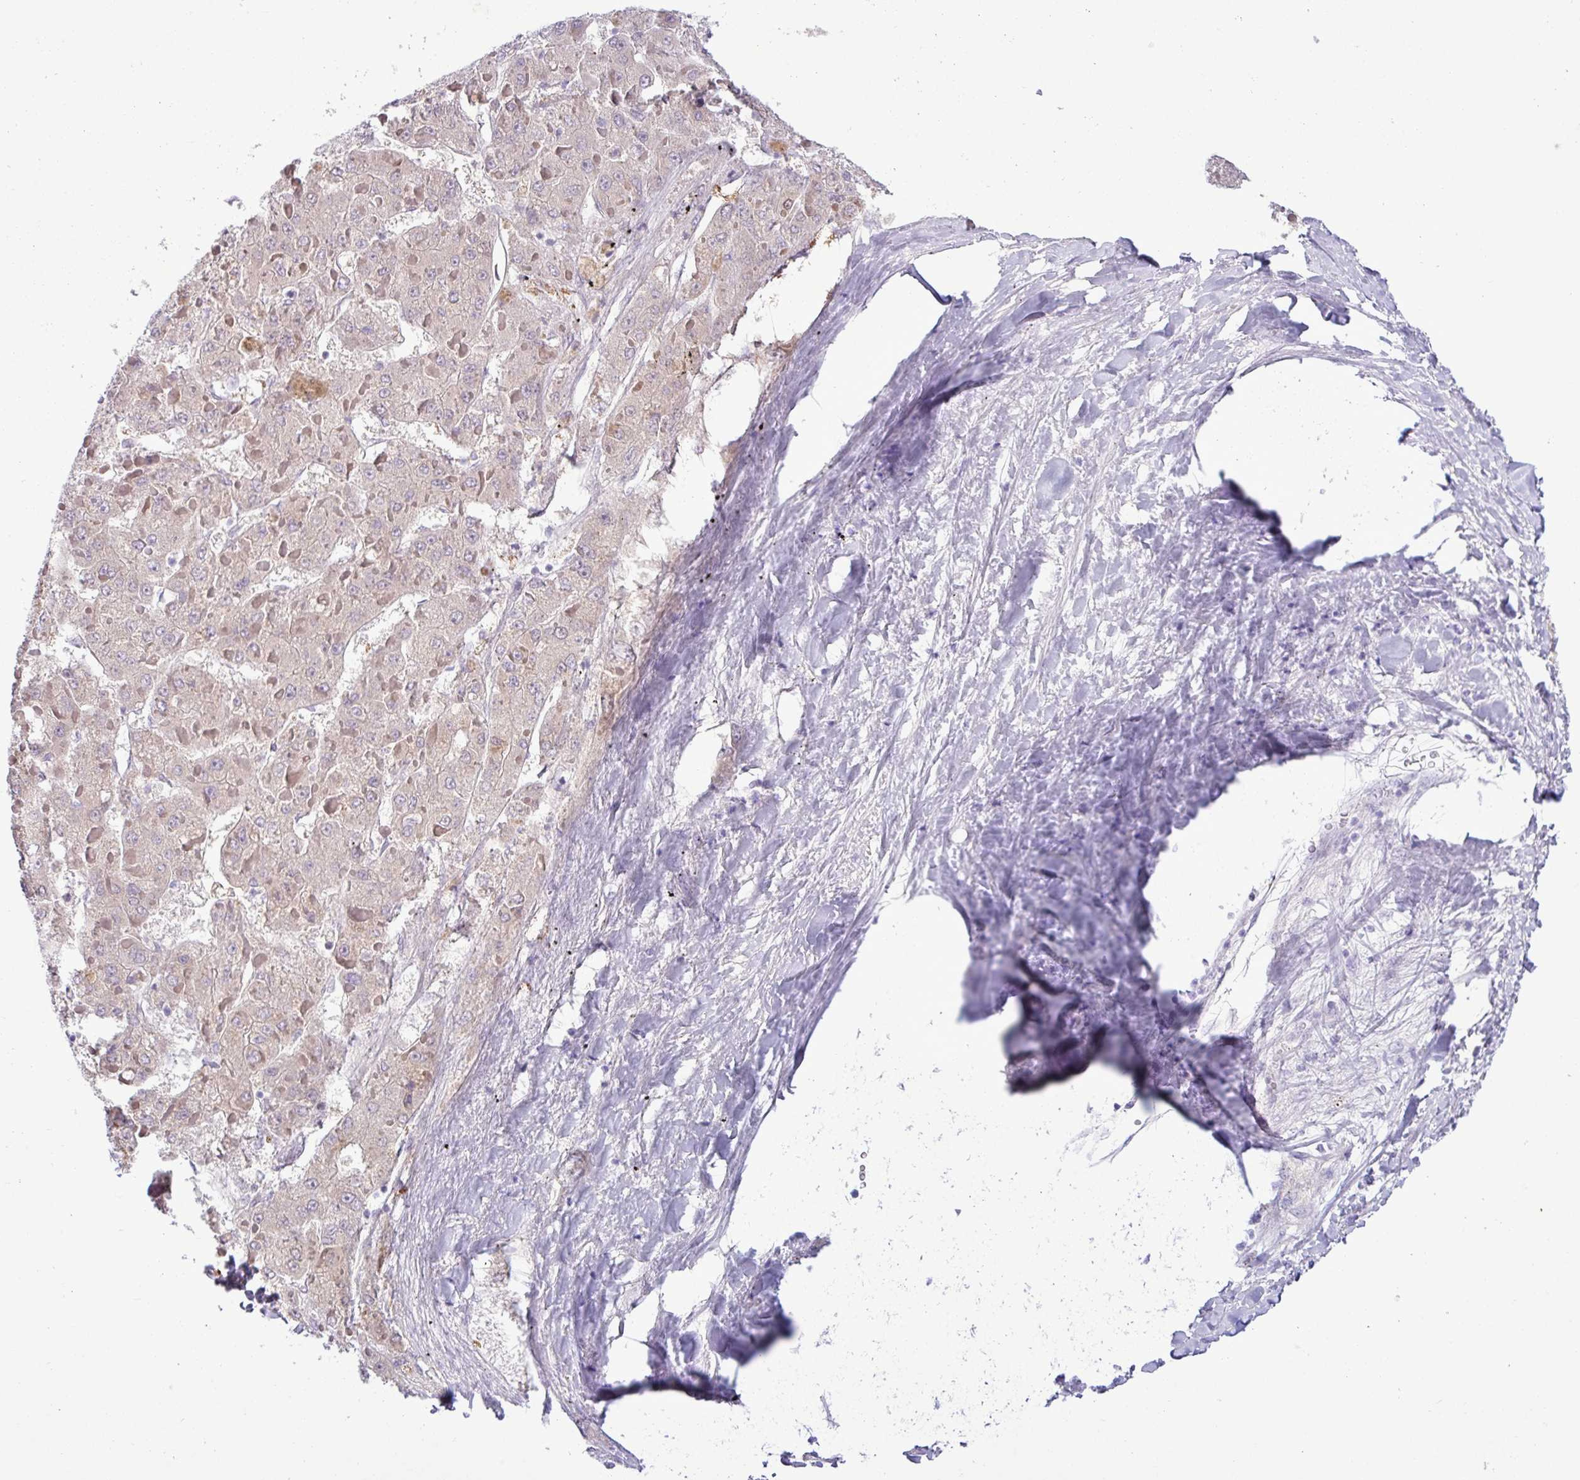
{"staining": {"intensity": "negative", "quantity": "none", "location": "none"}, "tissue": "liver cancer", "cell_type": "Tumor cells", "image_type": "cancer", "snomed": [{"axis": "morphology", "description": "Carcinoma, Hepatocellular, NOS"}, {"axis": "topography", "description": "Liver"}], "caption": "Immunohistochemistry histopathology image of hepatocellular carcinoma (liver) stained for a protein (brown), which exhibits no positivity in tumor cells. The staining was performed using DAB to visualize the protein expression in brown, while the nuclei were stained in blue with hematoxylin (Magnification: 20x).", "gene": "ALDH3A1", "patient": {"sex": "female", "age": 73}}